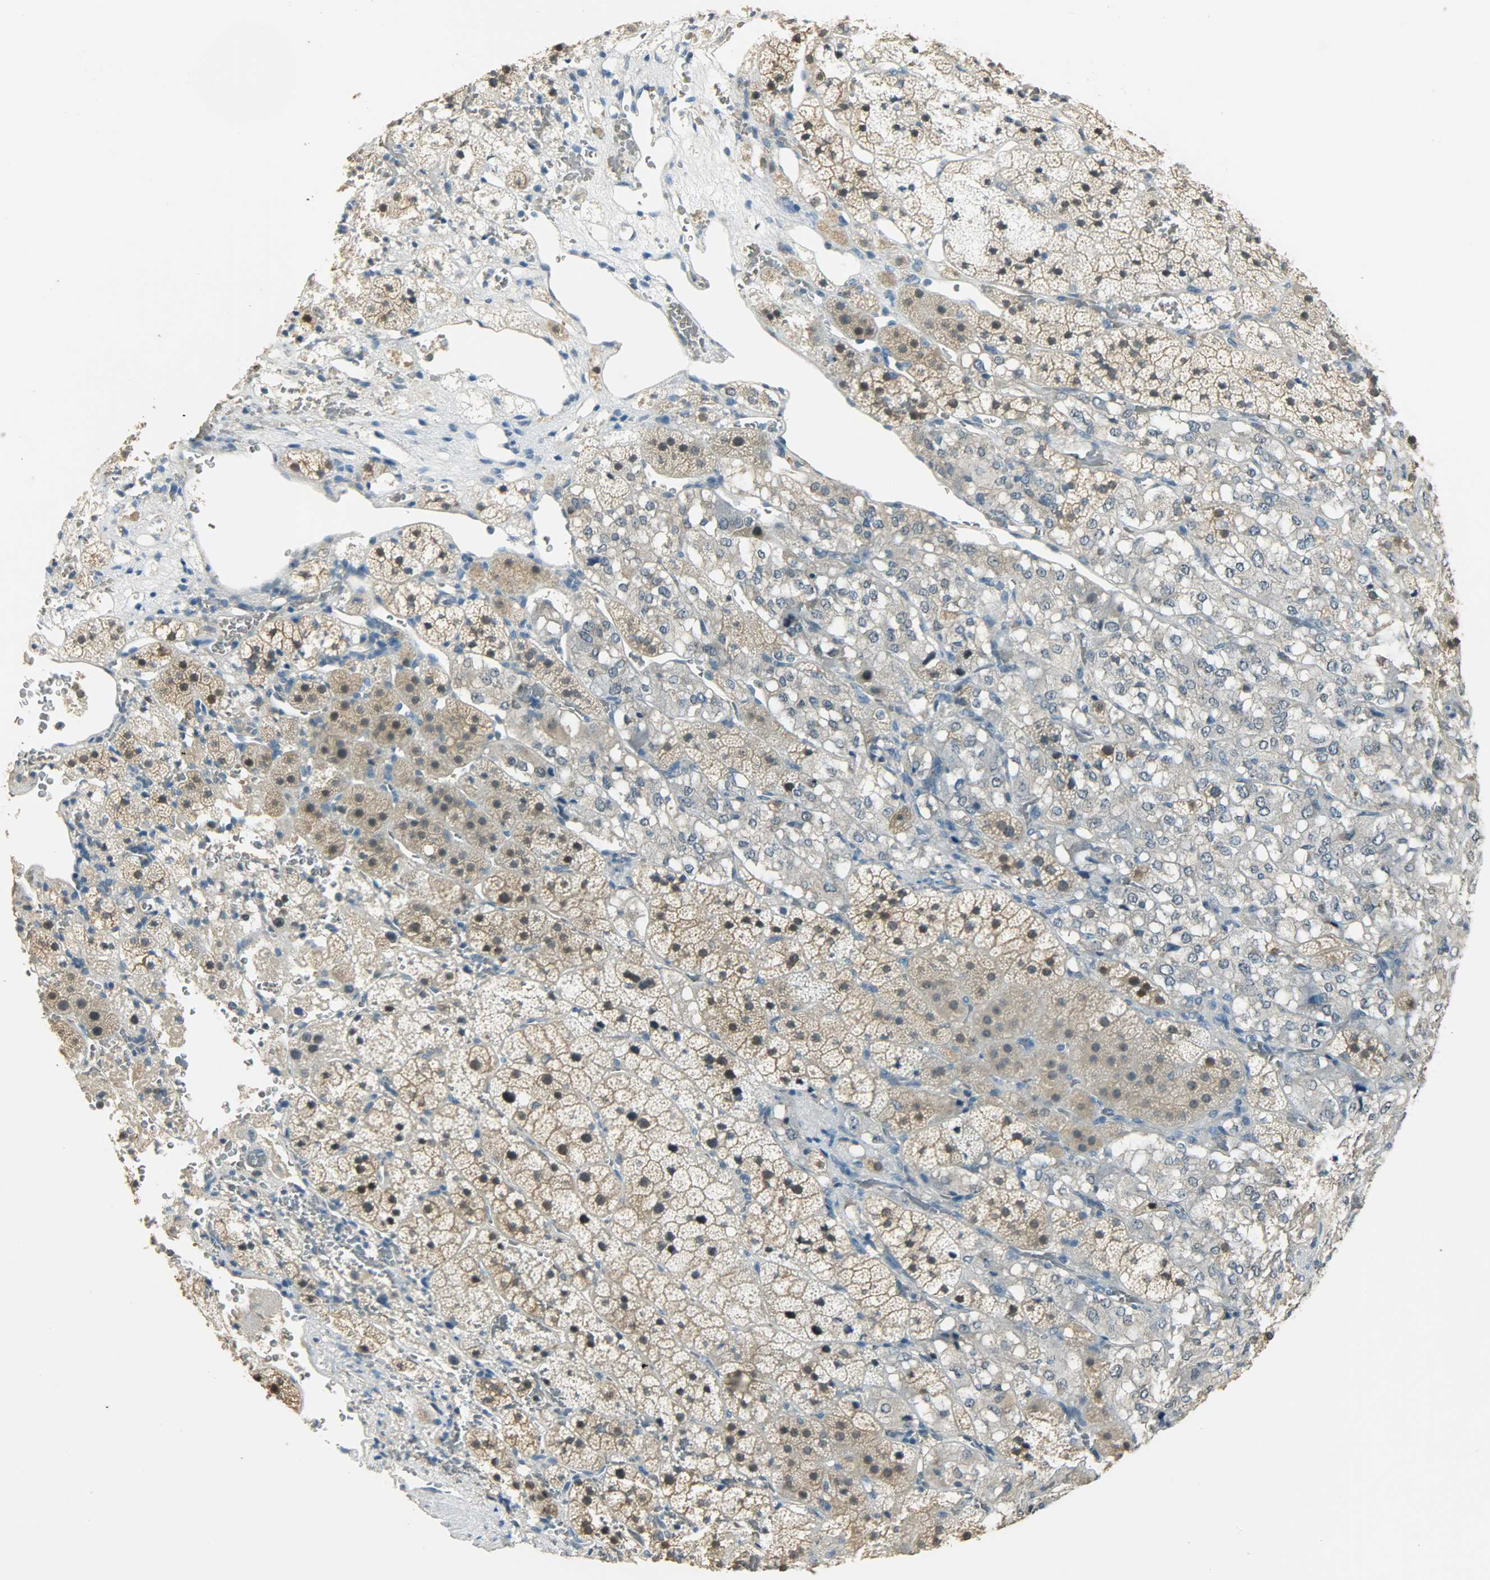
{"staining": {"intensity": "weak", "quantity": ">75%", "location": "cytoplasmic/membranous,nuclear"}, "tissue": "adrenal gland", "cell_type": "Glandular cells", "image_type": "normal", "snomed": [{"axis": "morphology", "description": "Normal tissue, NOS"}, {"axis": "topography", "description": "Adrenal gland"}], "caption": "Glandular cells show low levels of weak cytoplasmic/membranous,nuclear expression in about >75% of cells in unremarkable adrenal gland. The protein is stained brown, and the nuclei are stained in blue (DAB (3,3'-diaminobenzidine) IHC with brightfield microscopy, high magnification).", "gene": "PRMT5", "patient": {"sex": "female", "age": 44}}